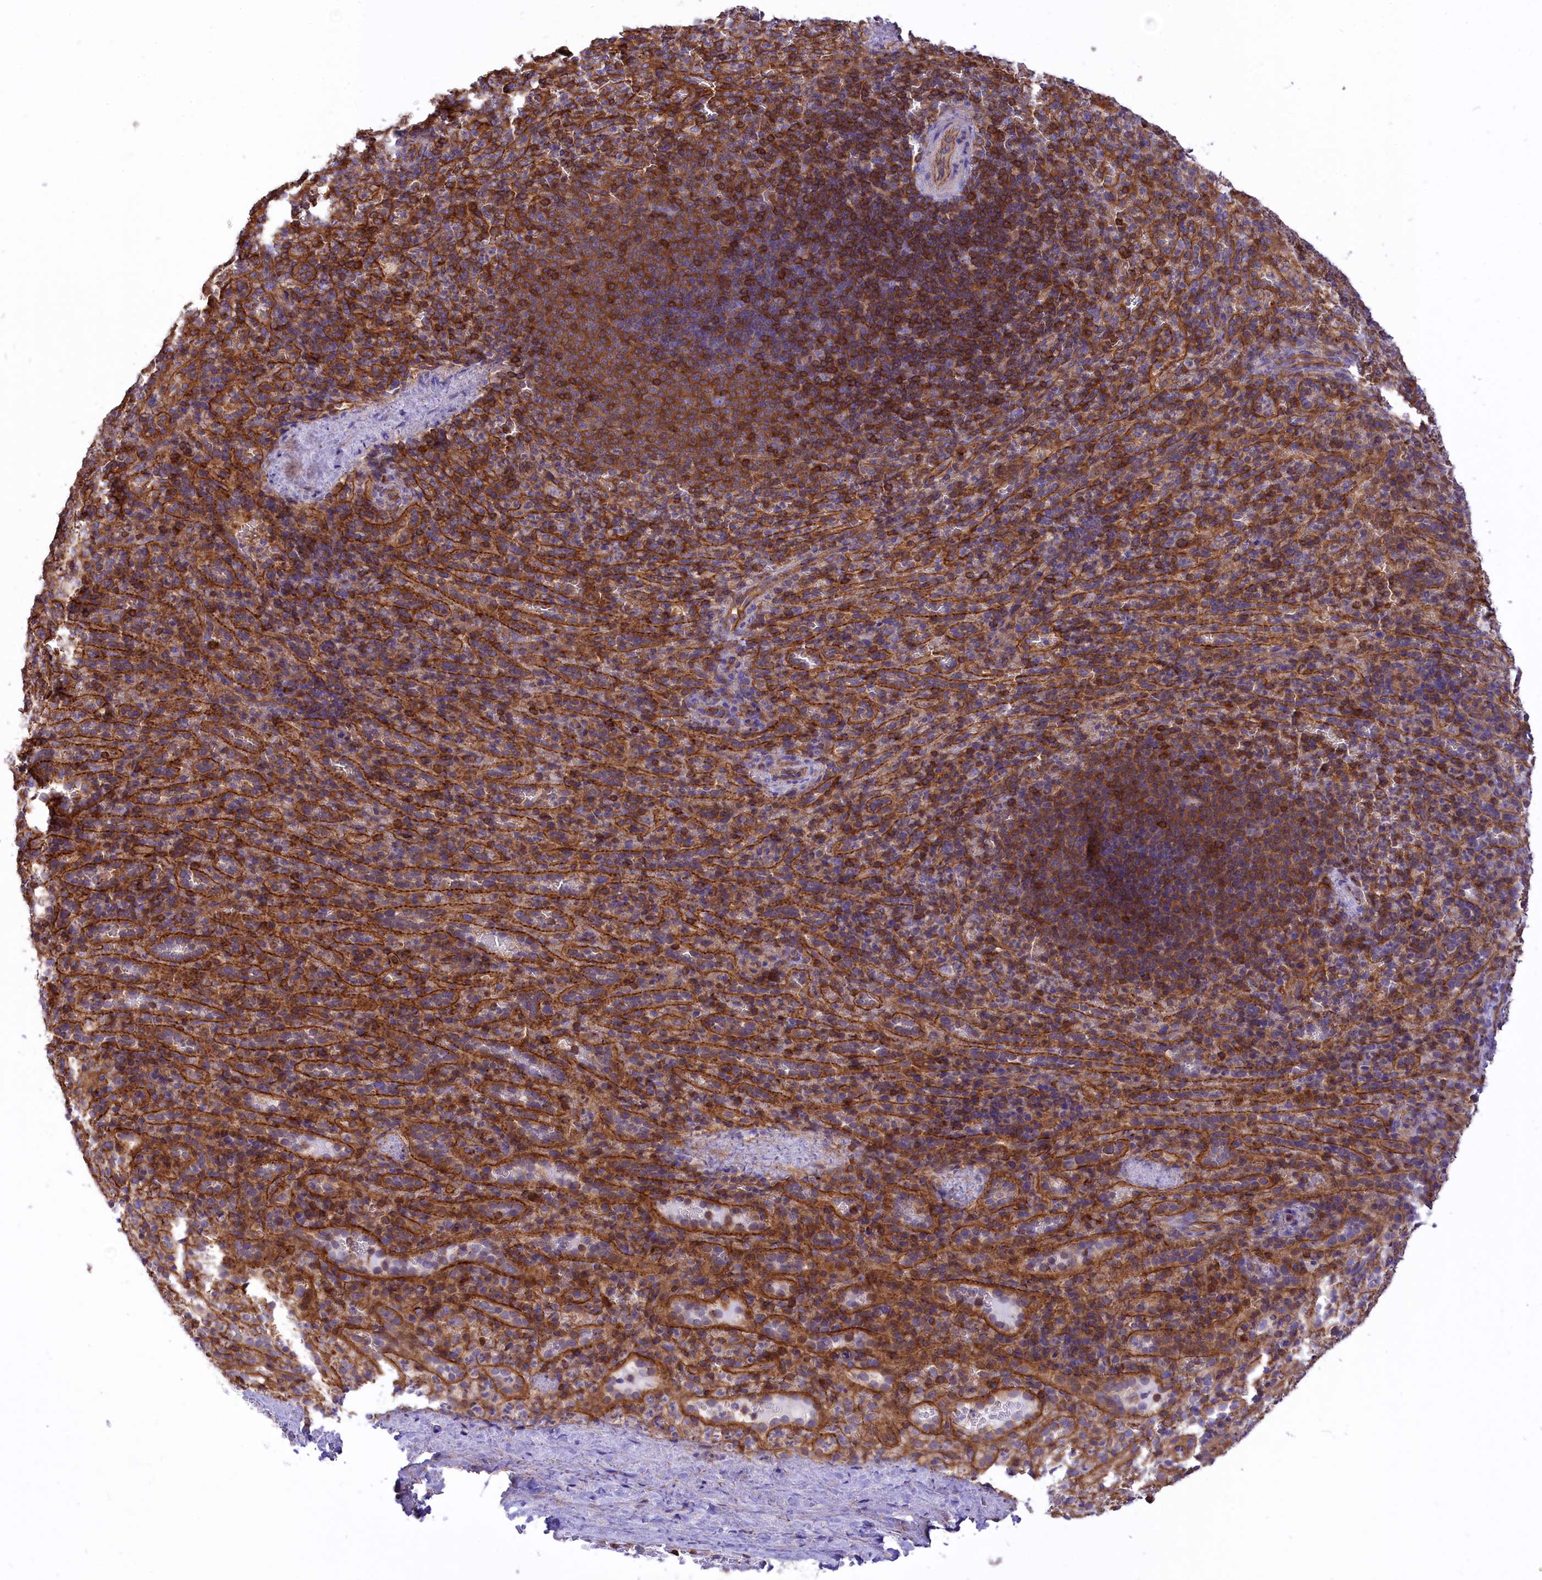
{"staining": {"intensity": "strong", "quantity": "25%-75%", "location": "cytoplasmic/membranous"}, "tissue": "spleen", "cell_type": "Cells in red pulp", "image_type": "normal", "snomed": [{"axis": "morphology", "description": "Normal tissue, NOS"}, {"axis": "topography", "description": "Spleen"}], "caption": "IHC histopathology image of normal spleen: spleen stained using IHC demonstrates high levels of strong protein expression localized specifically in the cytoplasmic/membranous of cells in red pulp, appearing as a cytoplasmic/membranous brown color.", "gene": "SEPTIN9", "patient": {"sex": "female", "age": 21}}